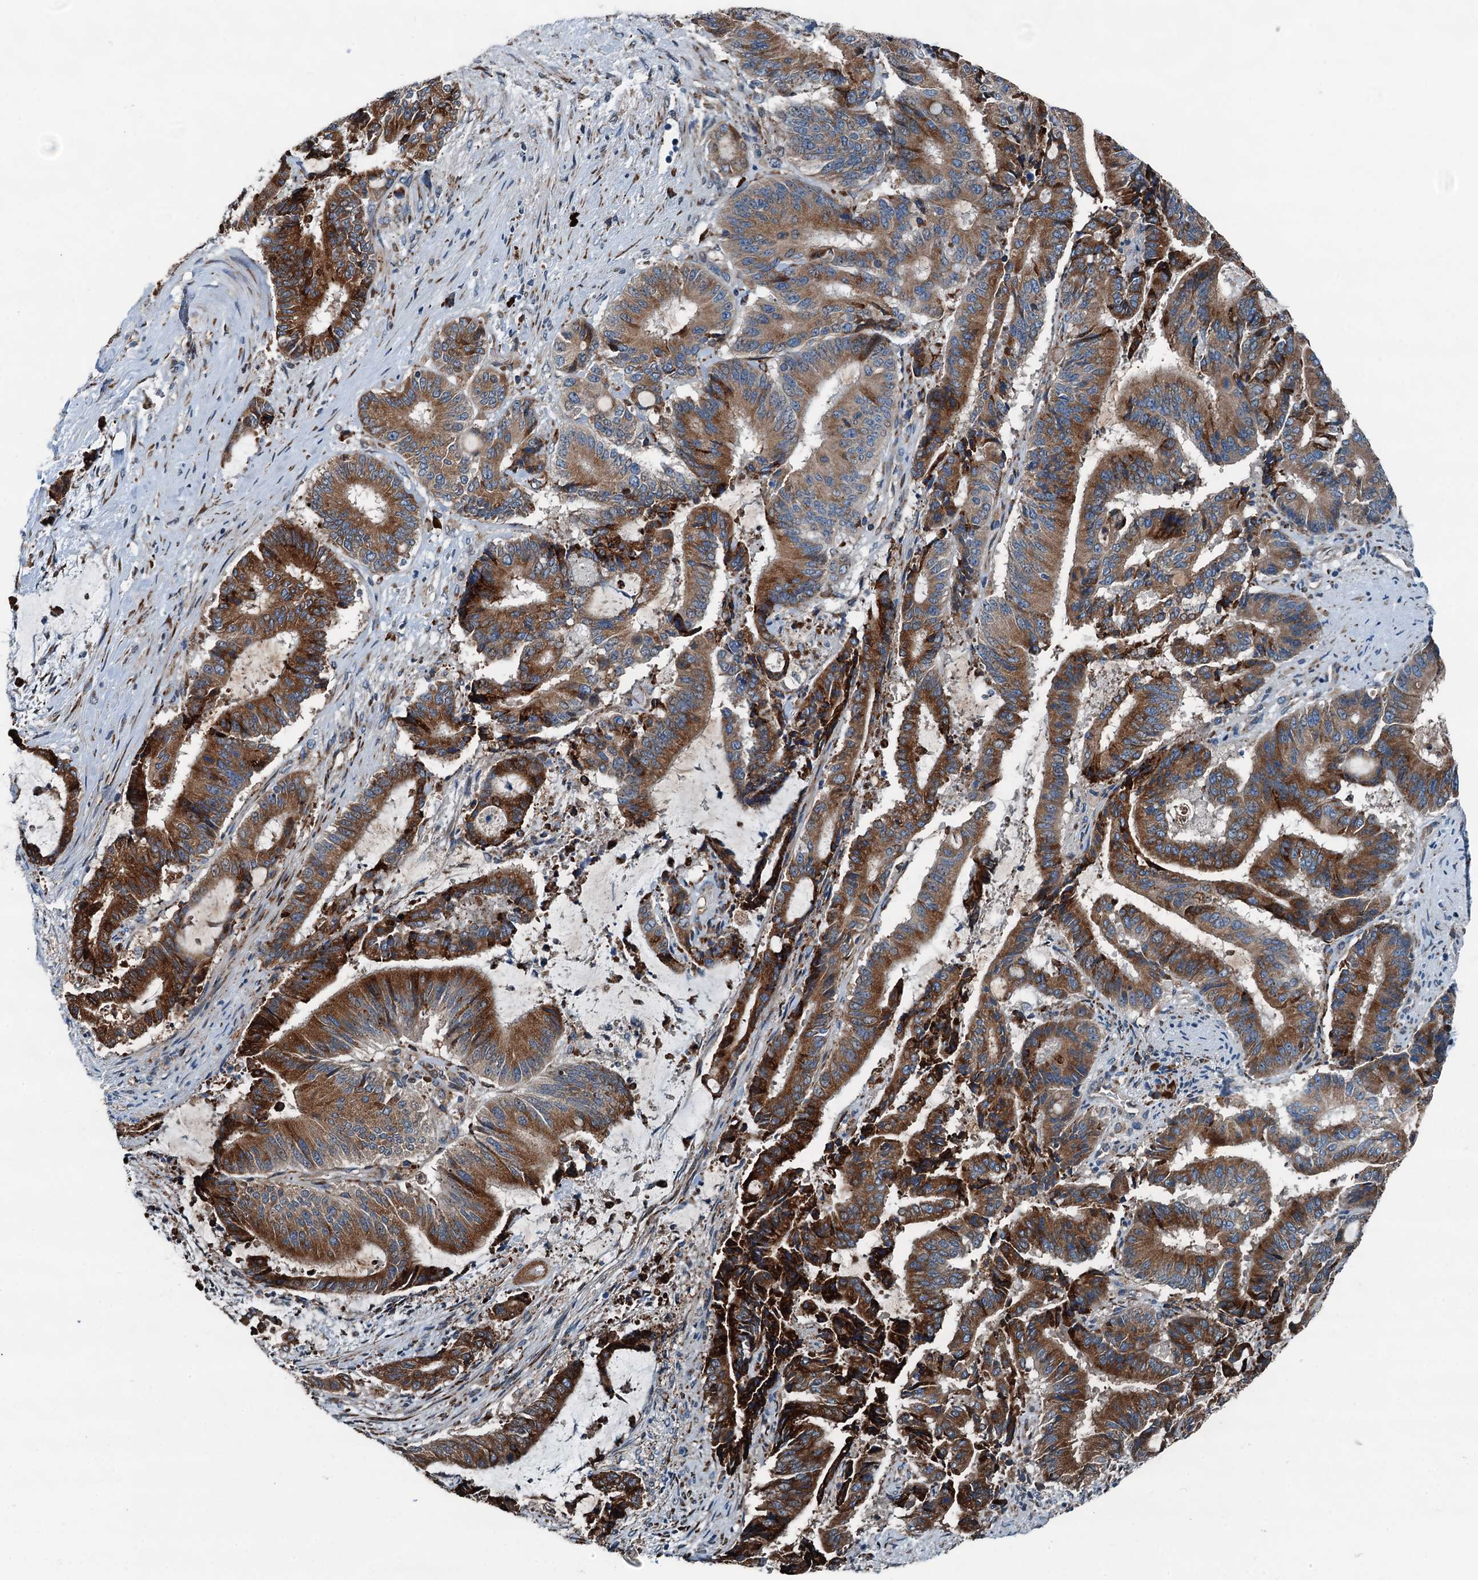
{"staining": {"intensity": "strong", "quantity": ">75%", "location": "cytoplasmic/membranous"}, "tissue": "liver cancer", "cell_type": "Tumor cells", "image_type": "cancer", "snomed": [{"axis": "morphology", "description": "Normal tissue, NOS"}, {"axis": "morphology", "description": "Cholangiocarcinoma"}, {"axis": "topography", "description": "Liver"}, {"axis": "topography", "description": "Peripheral nerve tissue"}], "caption": "Protein positivity by IHC demonstrates strong cytoplasmic/membranous staining in about >75% of tumor cells in liver cancer (cholangiocarcinoma).", "gene": "TAMALIN", "patient": {"sex": "female", "age": 73}}